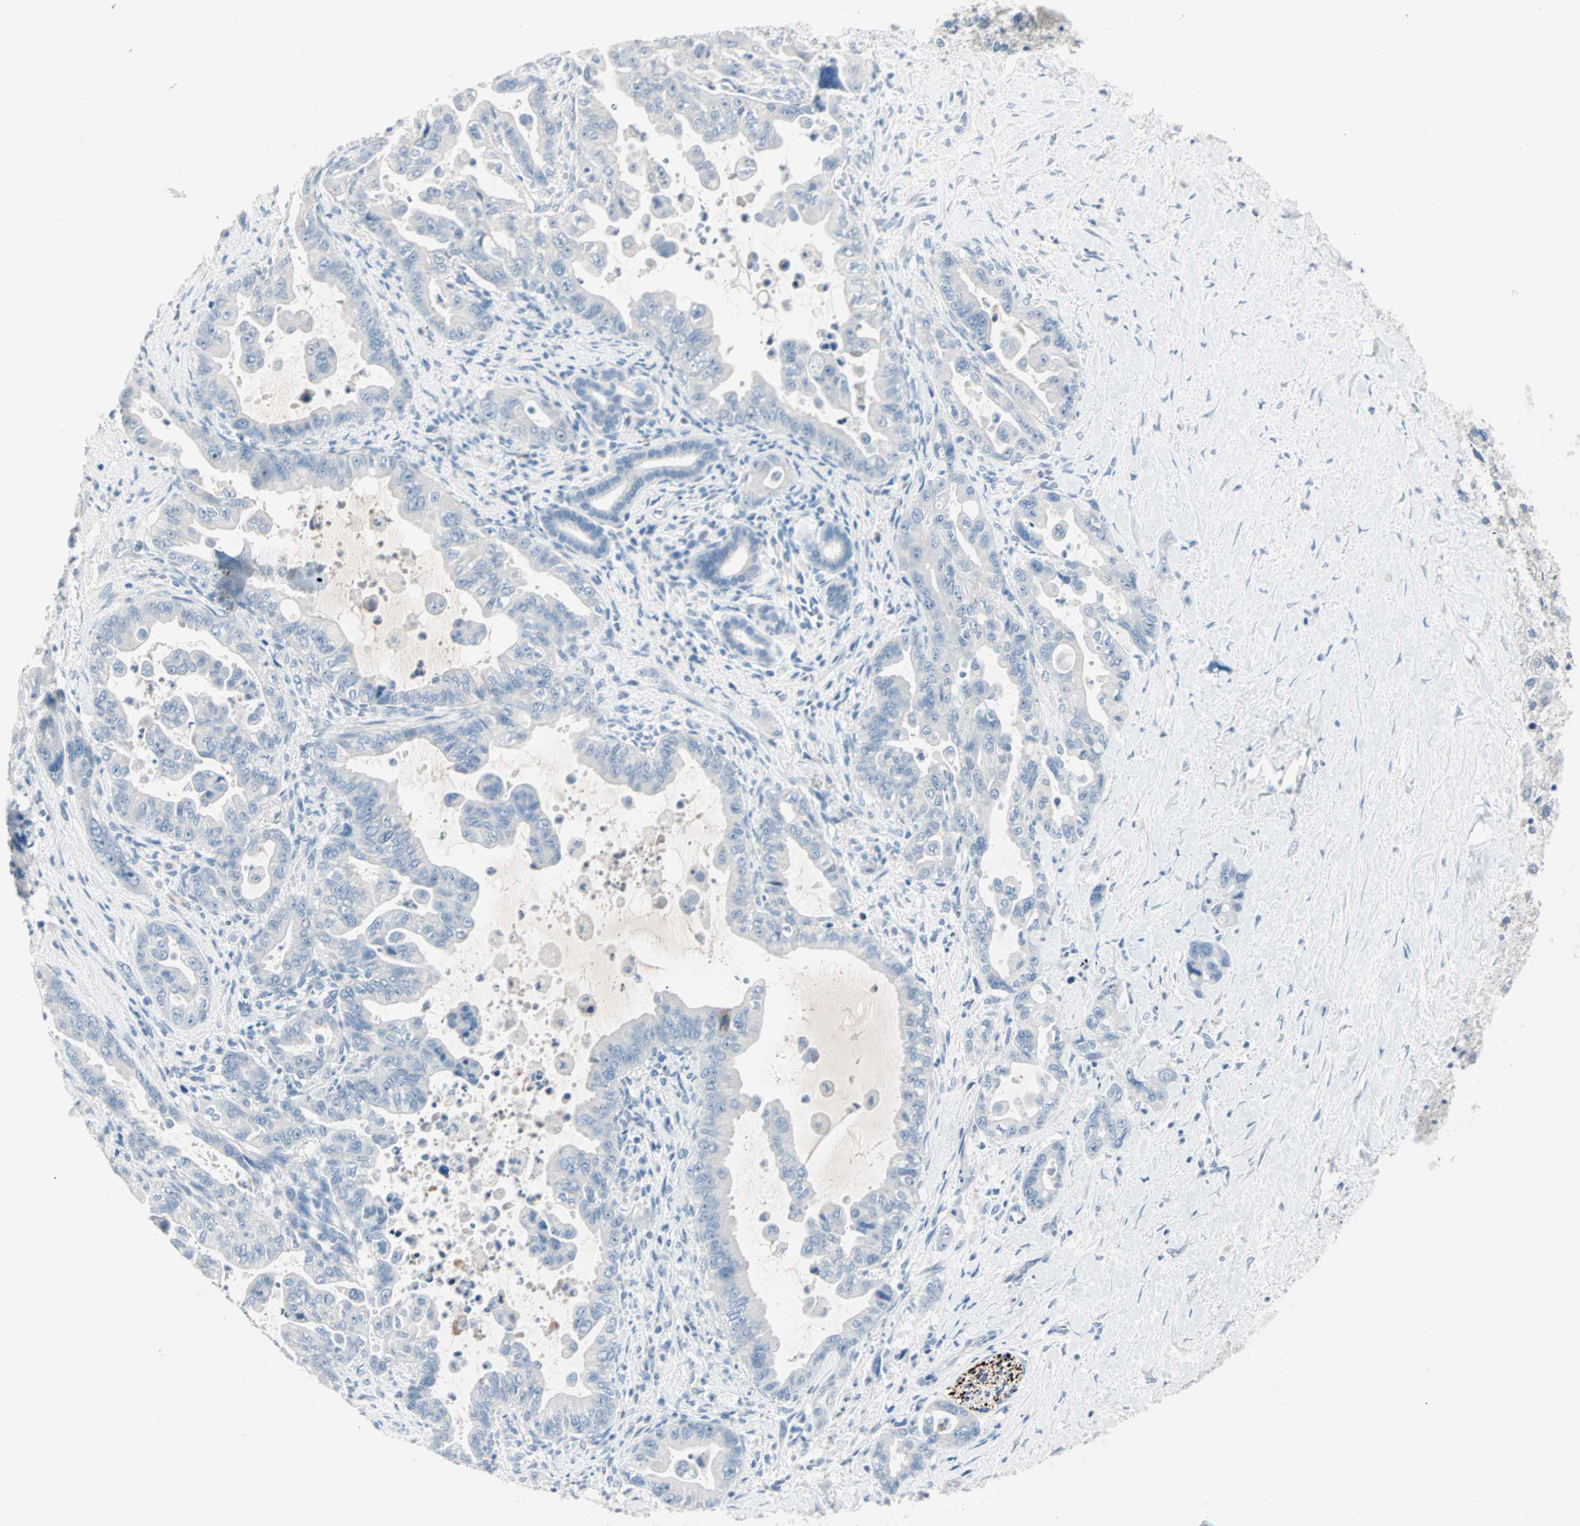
{"staining": {"intensity": "negative", "quantity": "none", "location": "none"}, "tissue": "pancreatic cancer", "cell_type": "Tumor cells", "image_type": "cancer", "snomed": [{"axis": "morphology", "description": "Adenocarcinoma, NOS"}, {"axis": "topography", "description": "Pancreas"}], "caption": "High magnification brightfield microscopy of pancreatic cancer stained with DAB (3,3'-diaminobenzidine) (brown) and counterstained with hematoxylin (blue): tumor cells show no significant positivity. (DAB immunohistochemistry visualized using brightfield microscopy, high magnification).", "gene": "NEFH", "patient": {"sex": "male", "age": 70}}